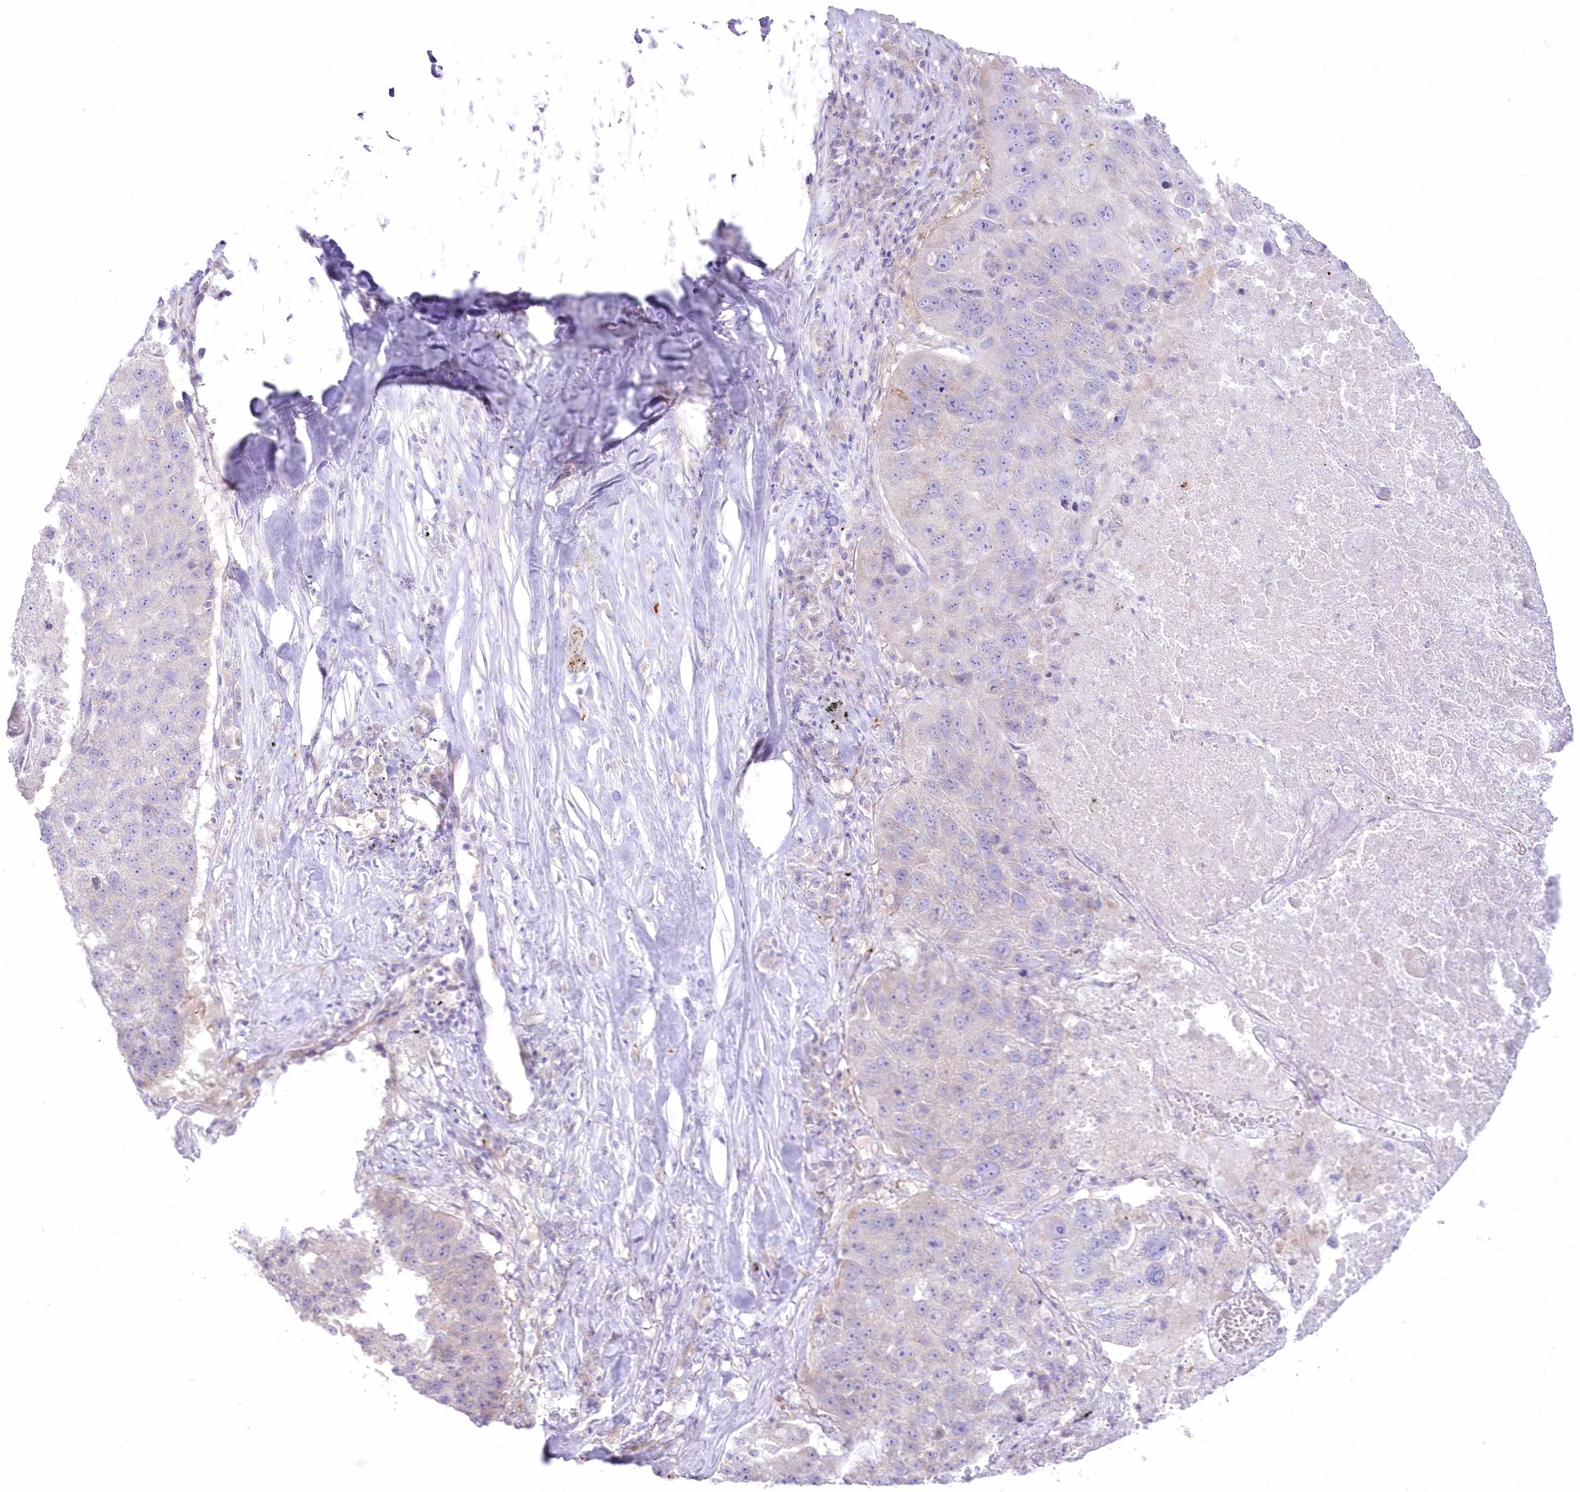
{"staining": {"intensity": "negative", "quantity": "none", "location": "none"}, "tissue": "lung cancer", "cell_type": "Tumor cells", "image_type": "cancer", "snomed": [{"axis": "morphology", "description": "Squamous cell carcinoma, NOS"}, {"axis": "topography", "description": "Lung"}], "caption": "Human lung squamous cell carcinoma stained for a protein using immunohistochemistry (IHC) reveals no staining in tumor cells.", "gene": "ZNF843", "patient": {"sex": "male", "age": 61}}